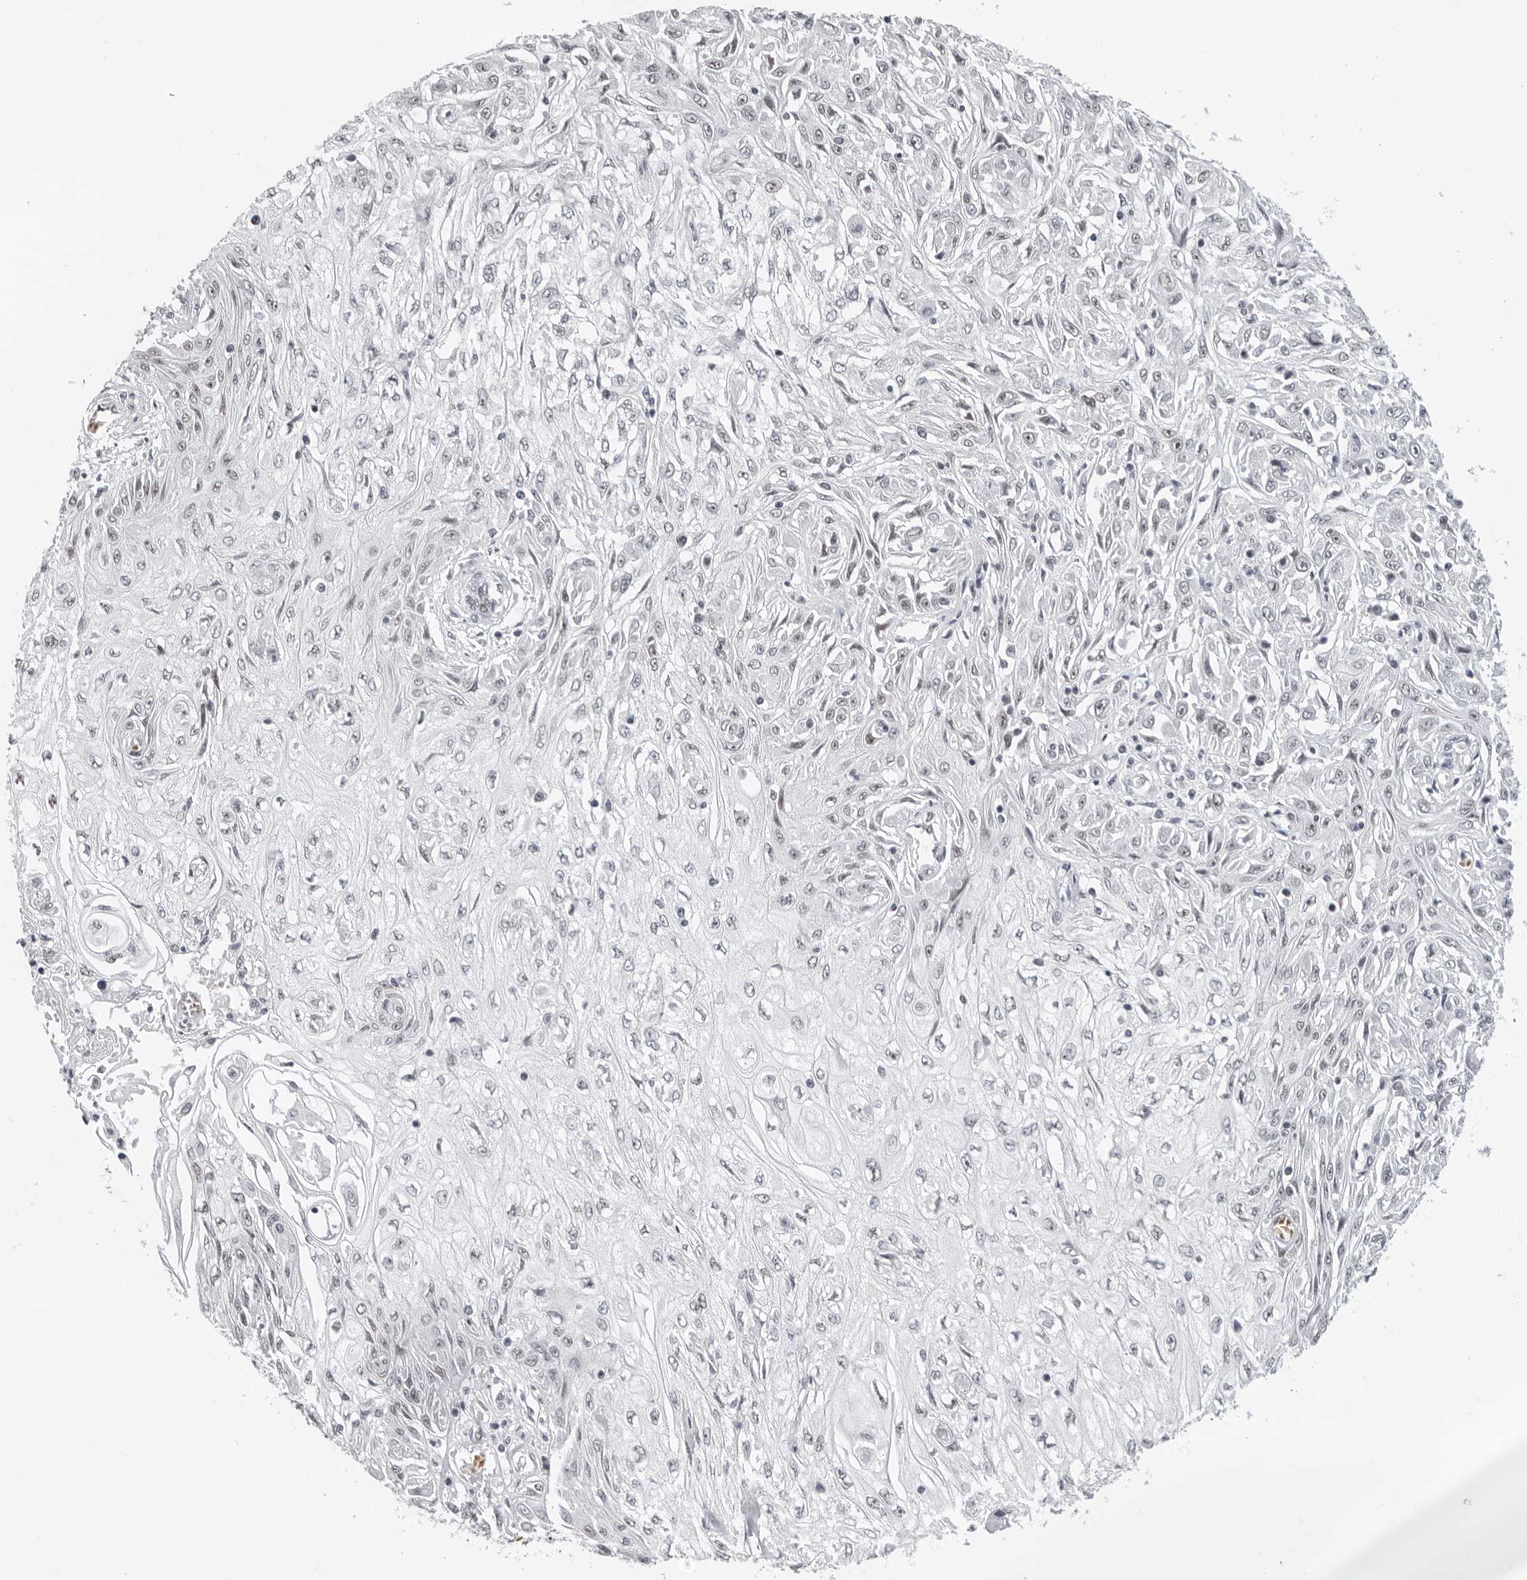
{"staining": {"intensity": "weak", "quantity": "<25%", "location": "nuclear"}, "tissue": "skin cancer", "cell_type": "Tumor cells", "image_type": "cancer", "snomed": [{"axis": "morphology", "description": "Squamous cell carcinoma, NOS"}, {"axis": "morphology", "description": "Squamous cell carcinoma, metastatic, NOS"}, {"axis": "topography", "description": "Skin"}, {"axis": "topography", "description": "Lymph node"}], "caption": "Immunohistochemistry (IHC) histopathology image of skin cancer (metastatic squamous cell carcinoma) stained for a protein (brown), which displays no expression in tumor cells.", "gene": "USP1", "patient": {"sex": "male", "age": 75}}